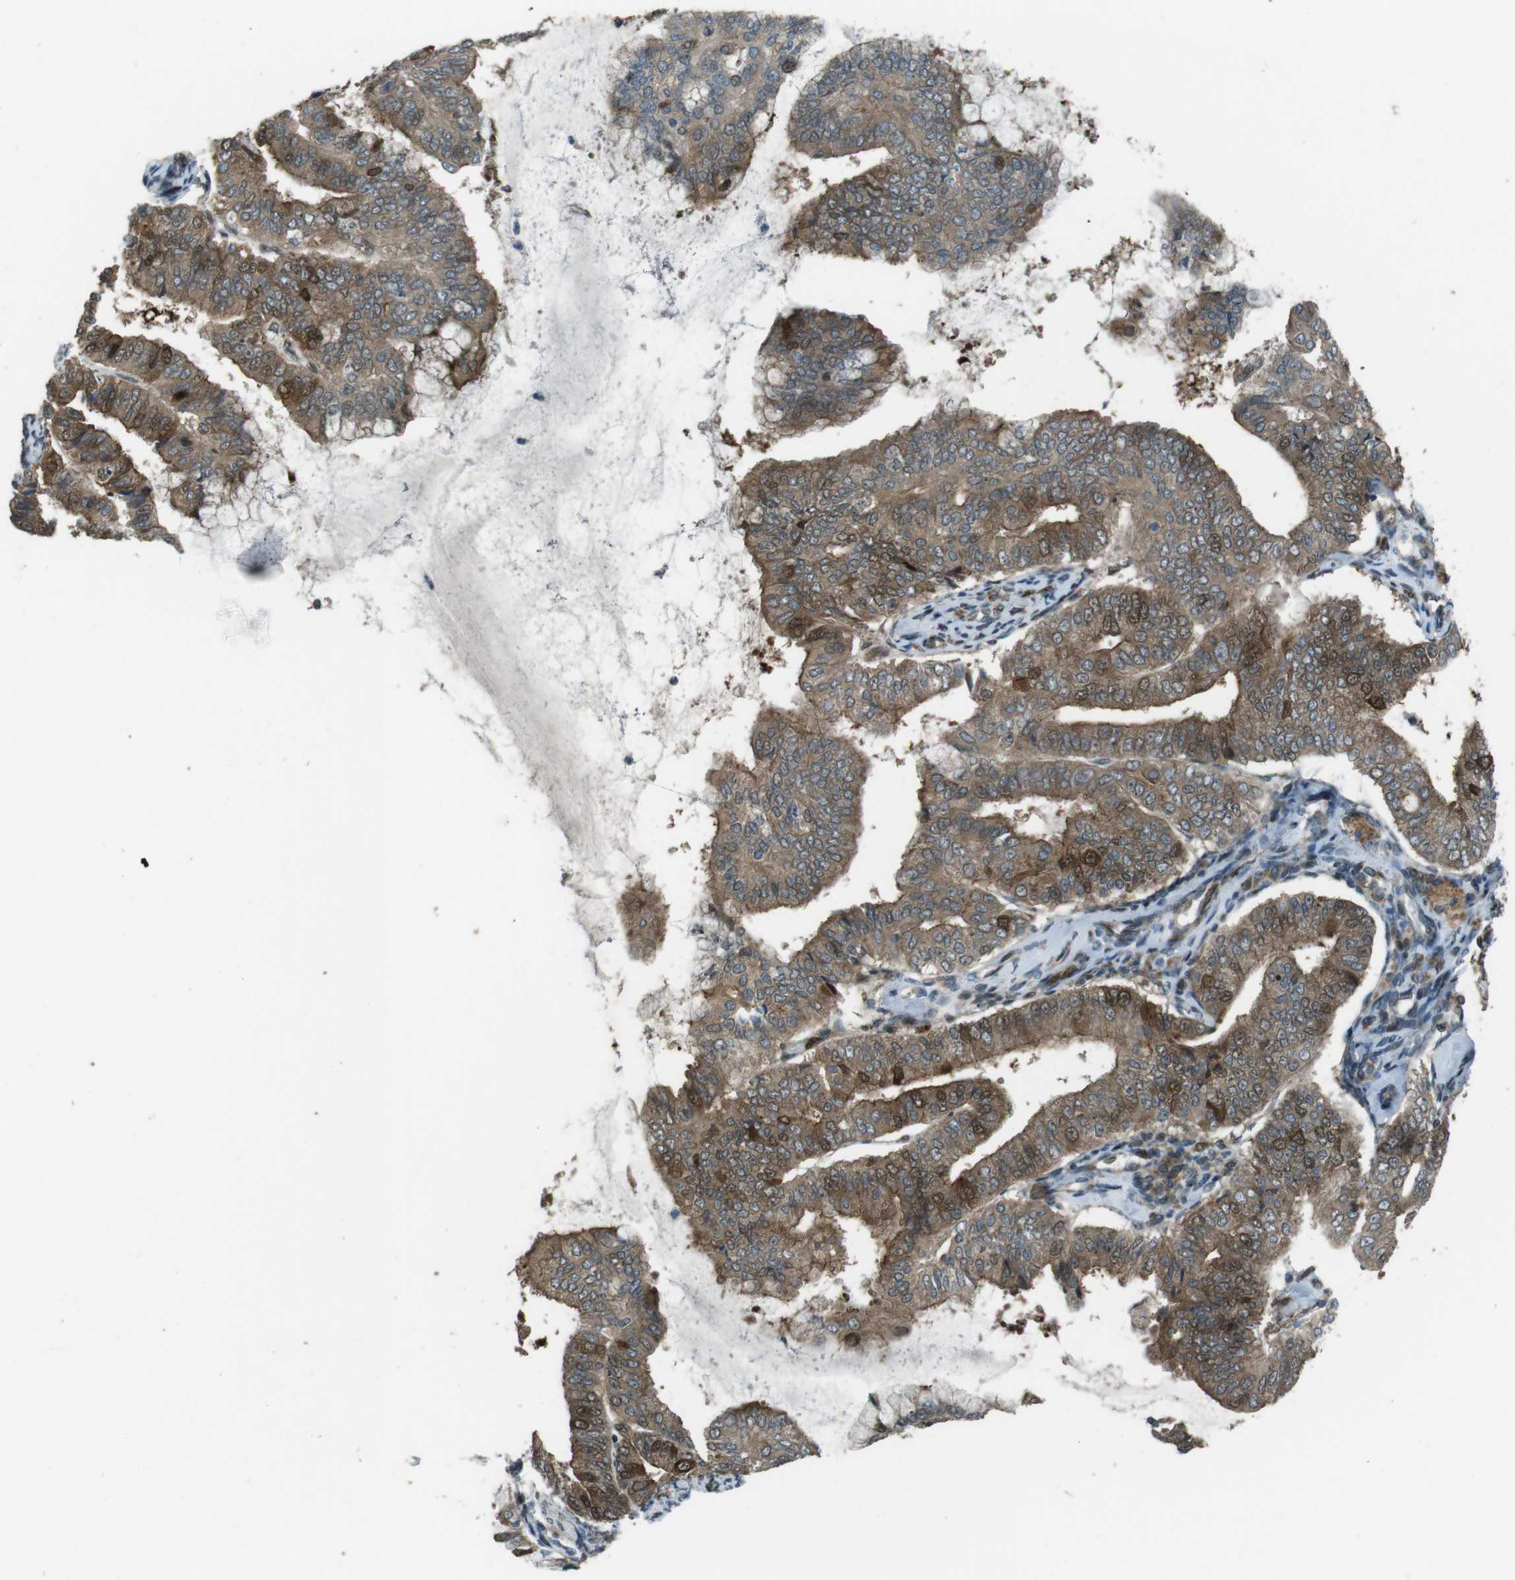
{"staining": {"intensity": "moderate", "quantity": ">75%", "location": "cytoplasmic/membranous"}, "tissue": "endometrial cancer", "cell_type": "Tumor cells", "image_type": "cancer", "snomed": [{"axis": "morphology", "description": "Adenocarcinoma, NOS"}, {"axis": "topography", "description": "Endometrium"}], "caption": "Protein staining demonstrates moderate cytoplasmic/membranous positivity in approximately >75% of tumor cells in endometrial cancer.", "gene": "ZNF330", "patient": {"sex": "female", "age": 63}}